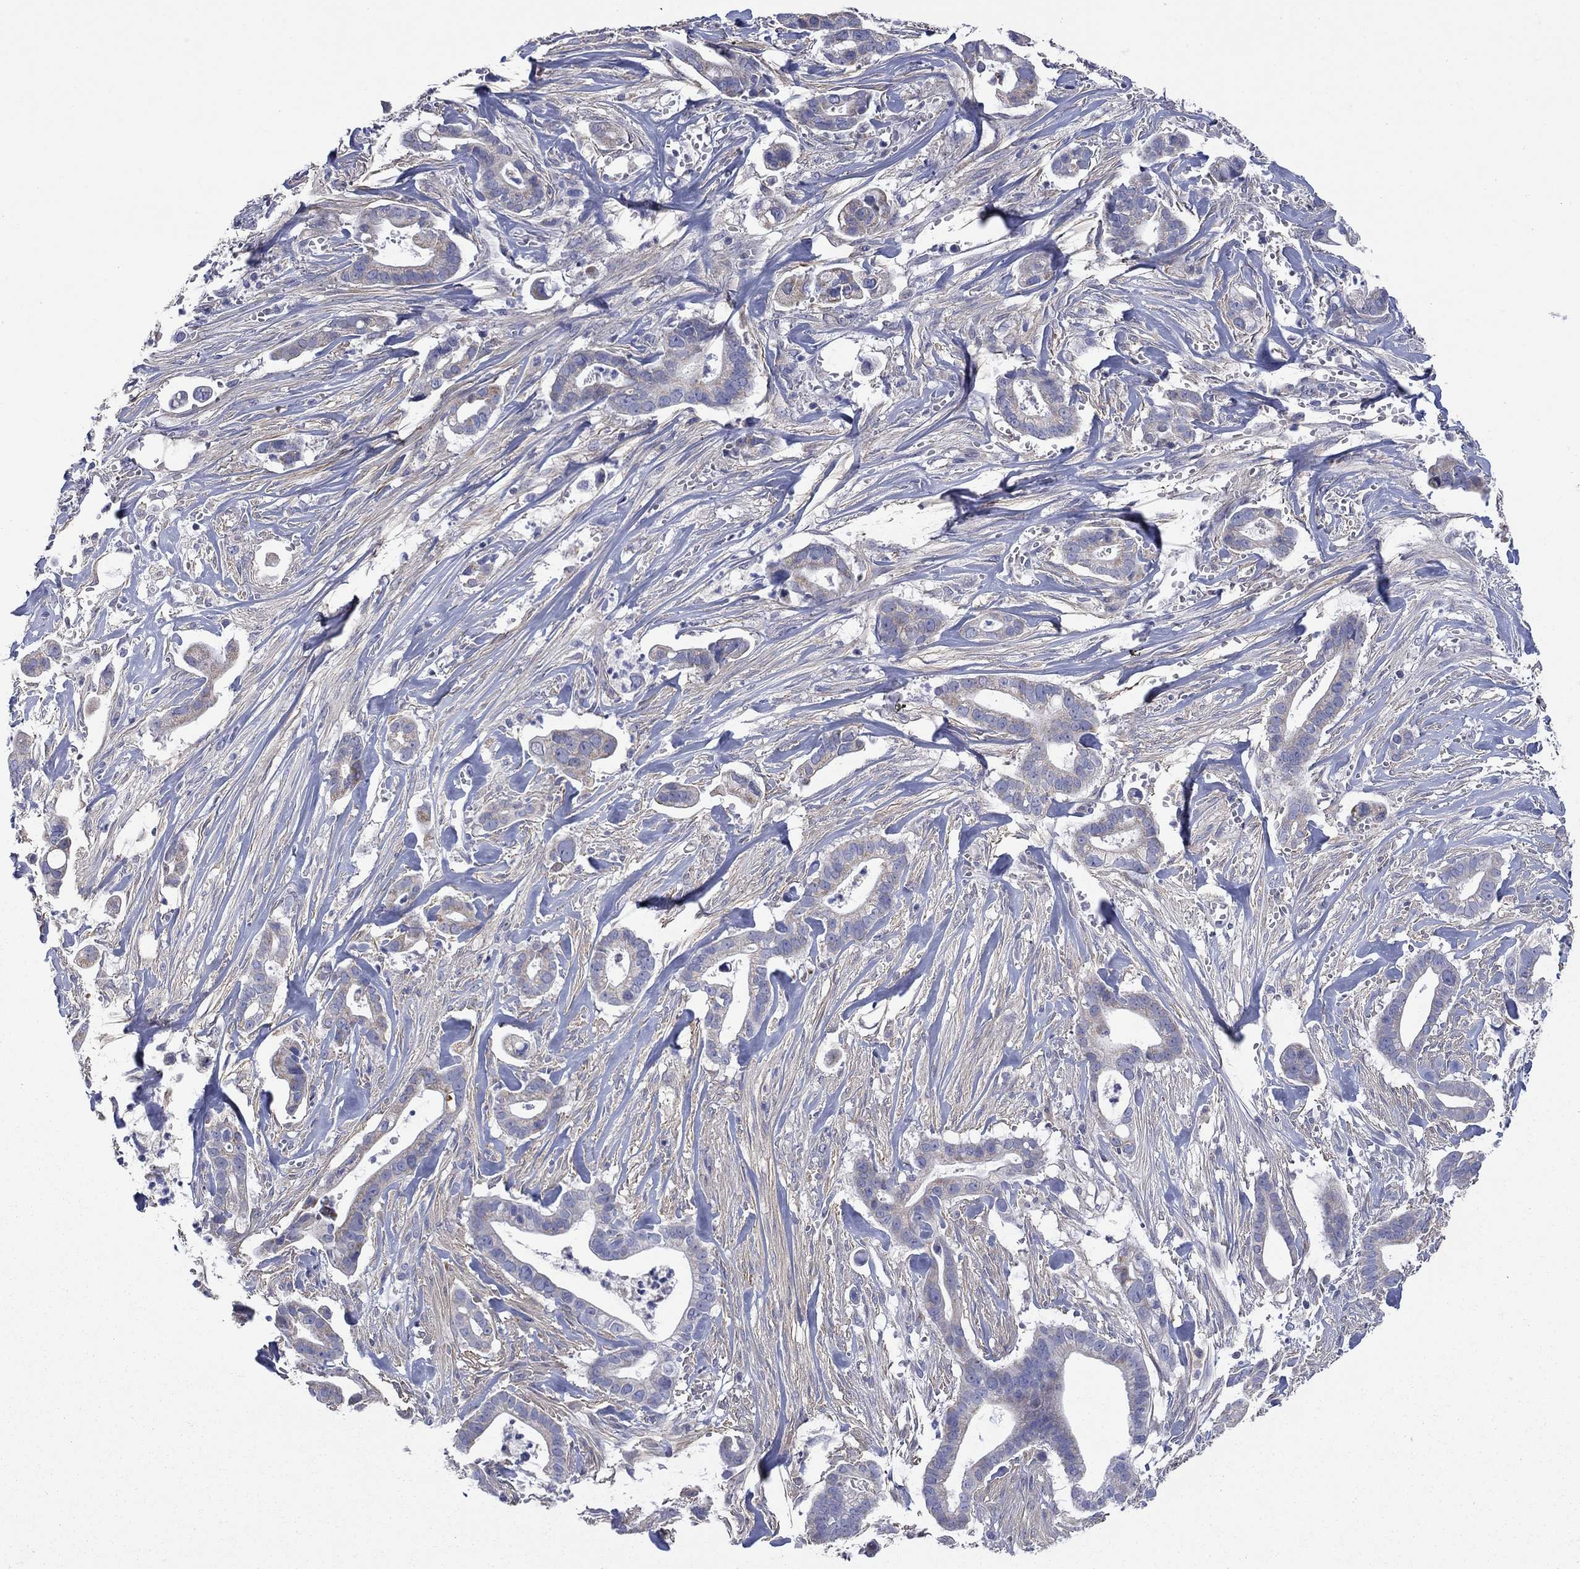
{"staining": {"intensity": "weak", "quantity": "25%-75%", "location": "cytoplasmic/membranous"}, "tissue": "pancreatic cancer", "cell_type": "Tumor cells", "image_type": "cancer", "snomed": [{"axis": "morphology", "description": "Adenocarcinoma, NOS"}, {"axis": "topography", "description": "Pancreas"}], "caption": "IHC (DAB (3,3'-diaminobenzidine)) staining of human pancreatic cancer reveals weak cytoplasmic/membranous protein expression in about 25%-75% of tumor cells. (Brightfield microscopy of DAB IHC at high magnification).", "gene": "CLVS1", "patient": {"sex": "male", "age": 61}}